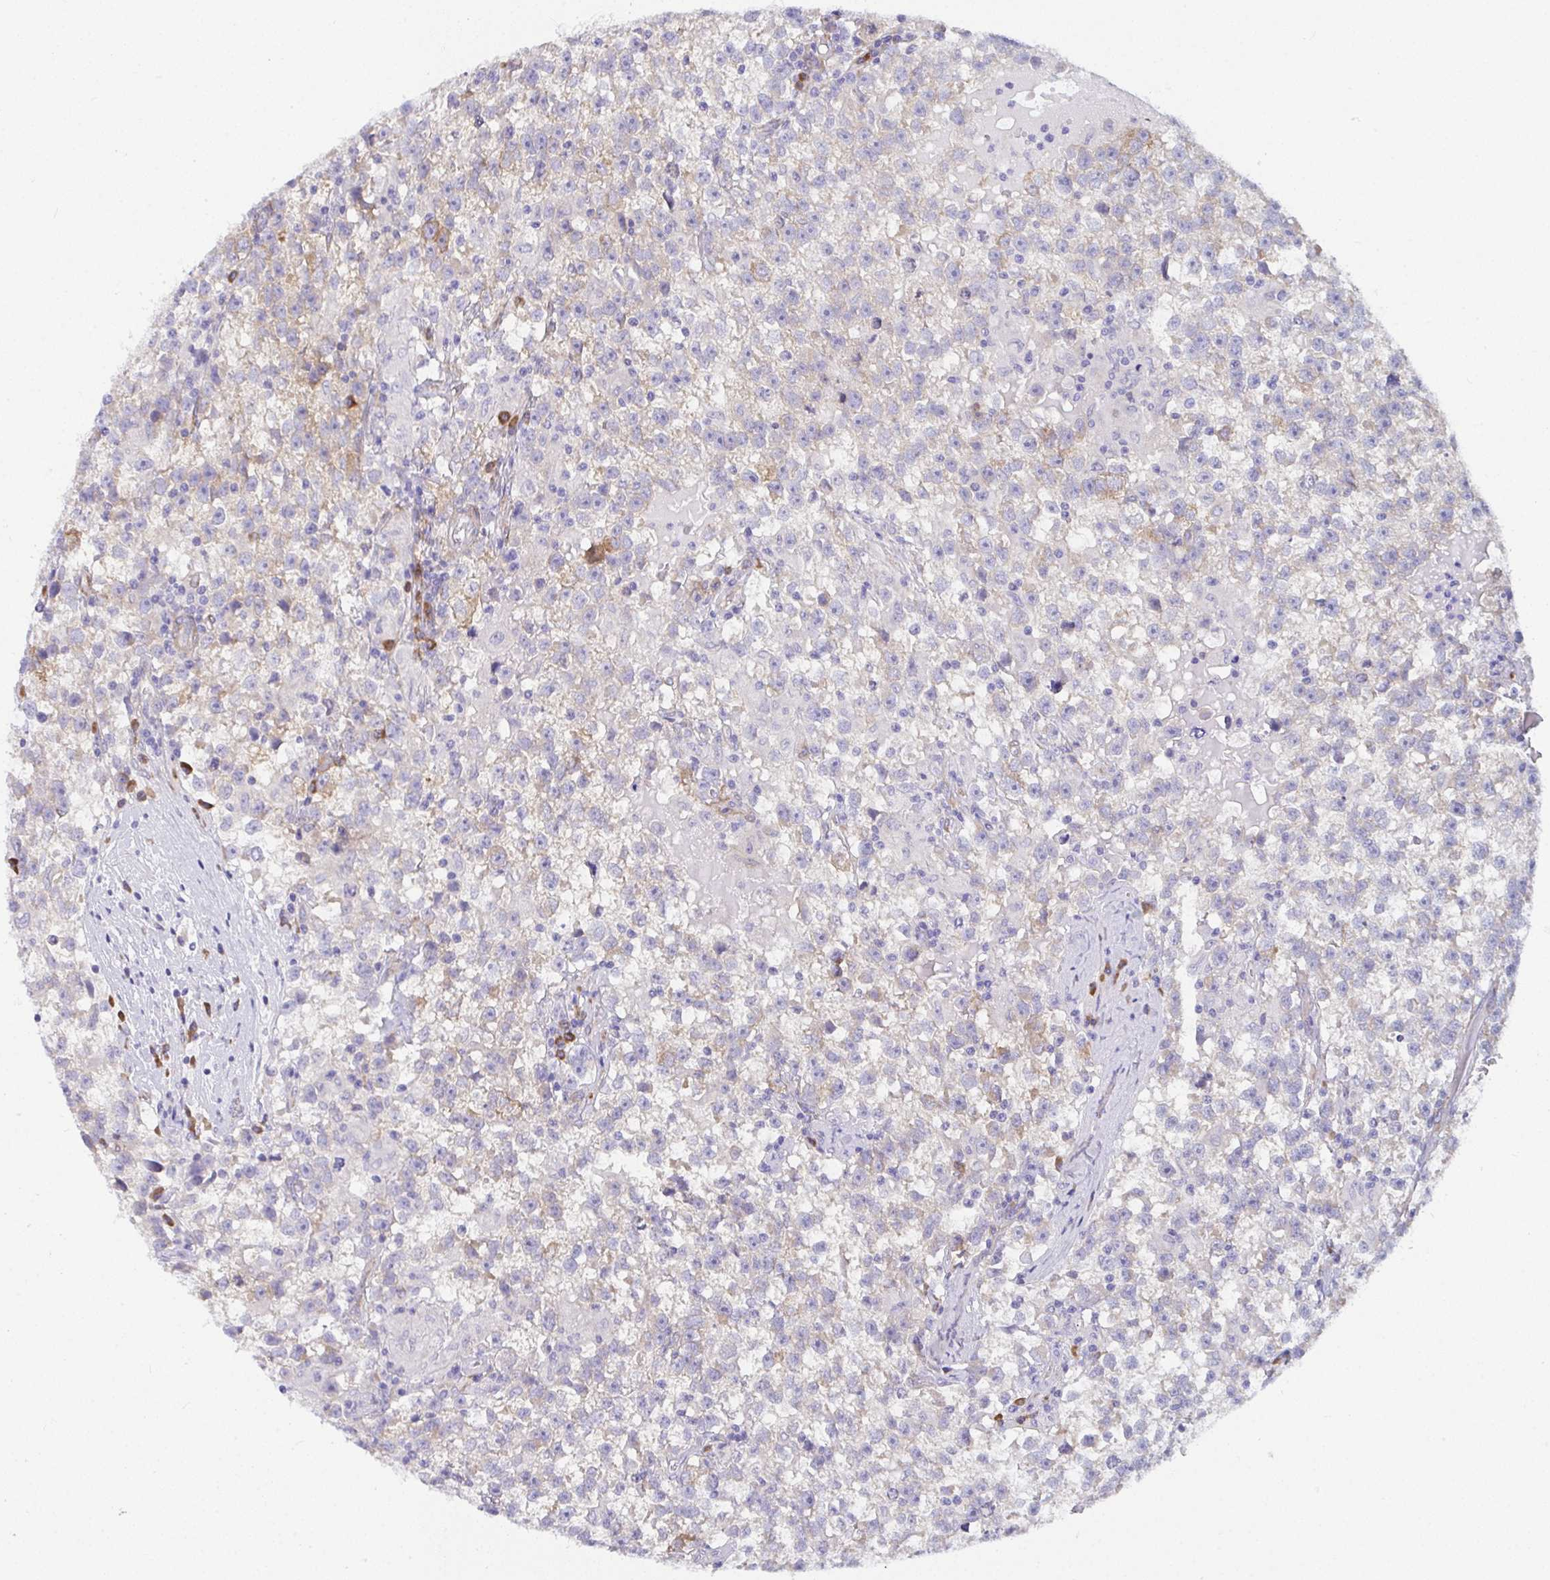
{"staining": {"intensity": "negative", "quantity": "none", "location": "none"}, "tissue": "testis cancer", "cell_type": "Tumor cells", "image_type": "cancer", "snomed": [{"axis": "morphology", "description": "Seminoma, NOS"}, {"axis": "topography", "description": "Testis"}], "caption": "Seminoma (testis) stained for a protein using immunohistochemistry (IHC) displays no positivity tumor cells.", "gene": "GAB1", "patient": {"sex": "male", "age": 31}}